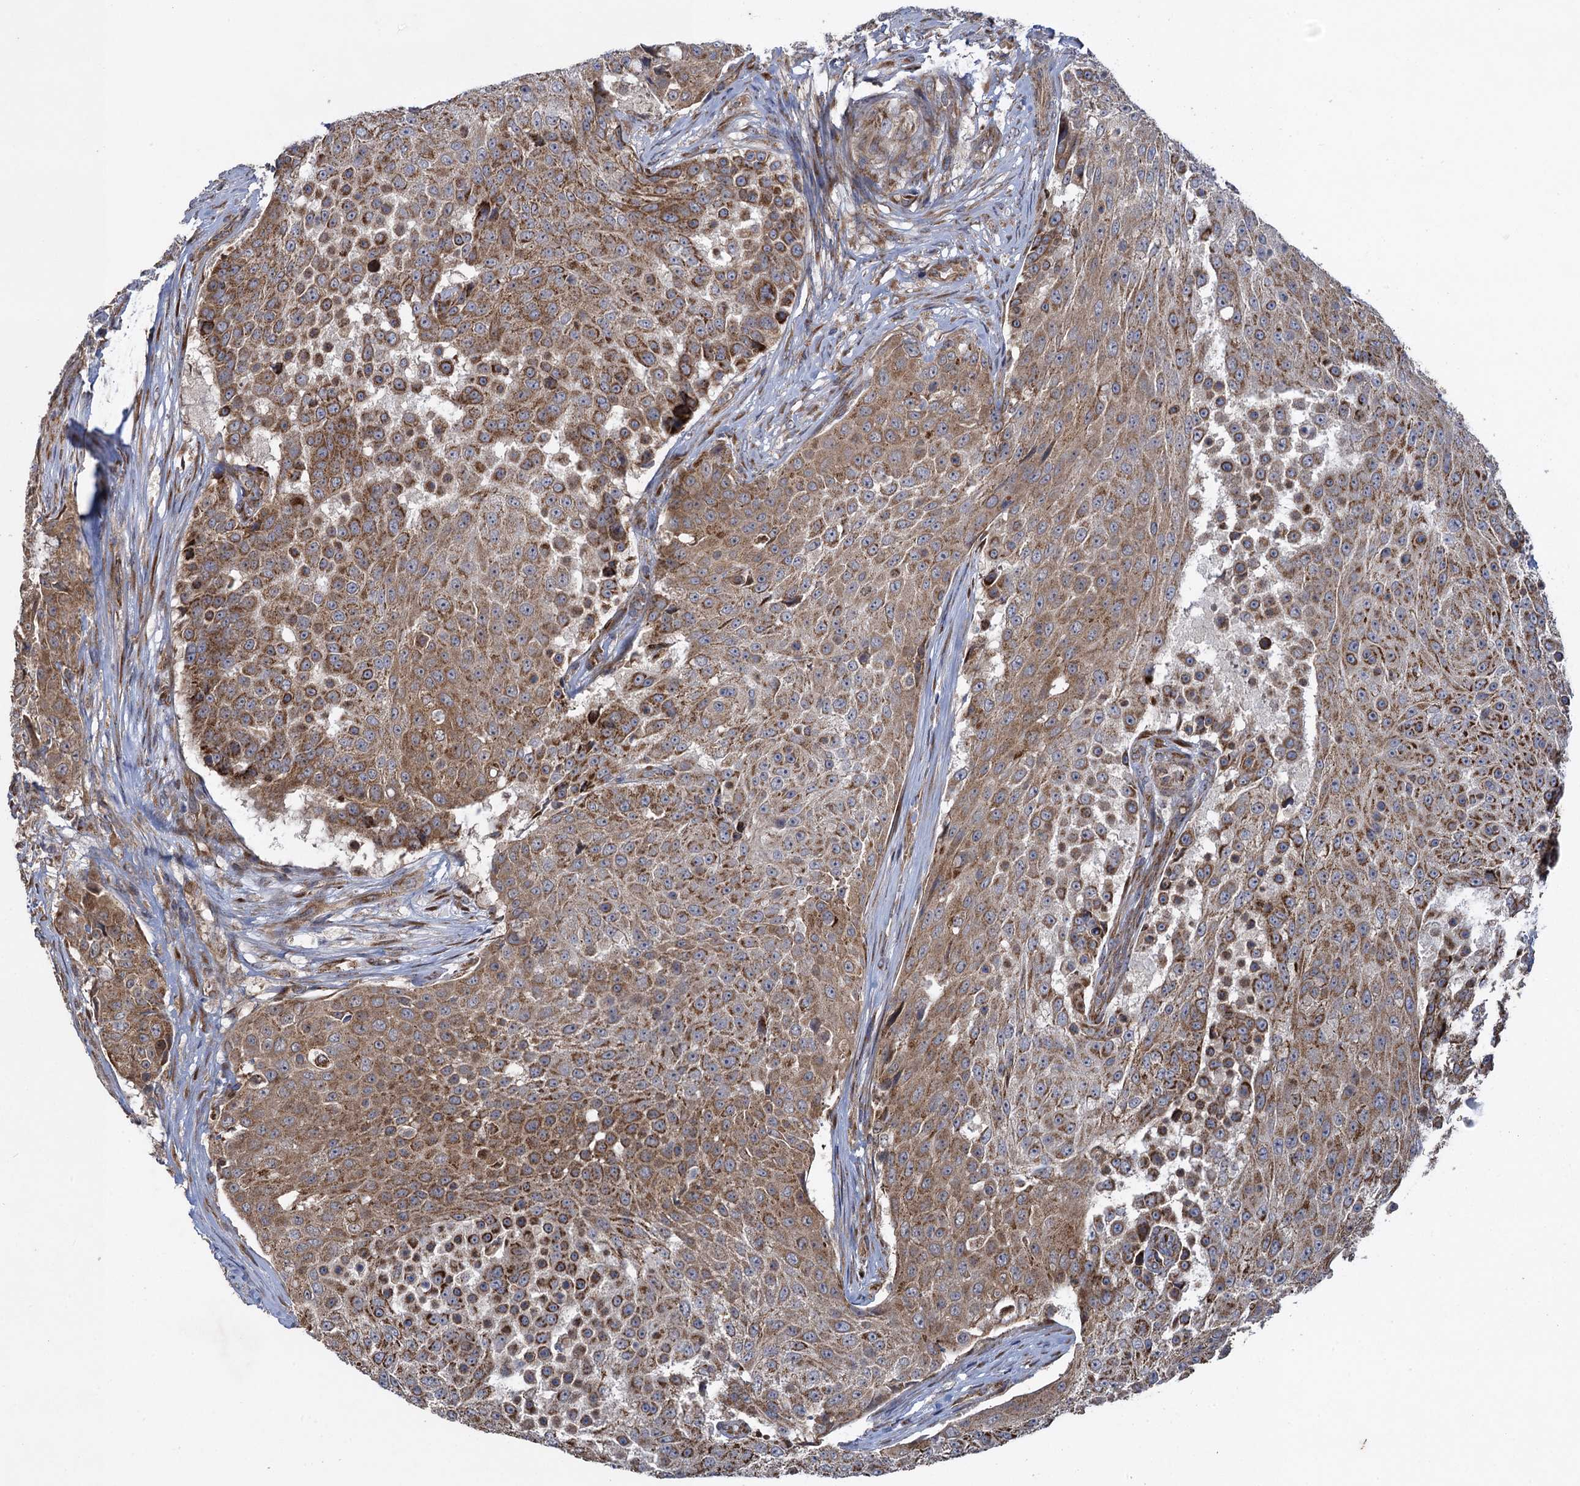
{"staining": {"intensity": "moderate", "quantity": ">75%", "location": "cytoplasmic/membranous"}, "tissue": "urothelial cancer", "cell_type": "Tumor cells", "image_type": "cancer", "snomed": [{"axis": "morphology", "description": "Urothelial carcinoma, High grade"}, {"axis": "topography", "description": "Urinary bladder"}], "caption": "The micrograph displays staining of urothelial cancer, revealing moderate cytoplasmic/membranous protein staining (brown color) within tumor cells.", "gene": "HAUS1", "patient": {"sex": "female", "age": 63}}